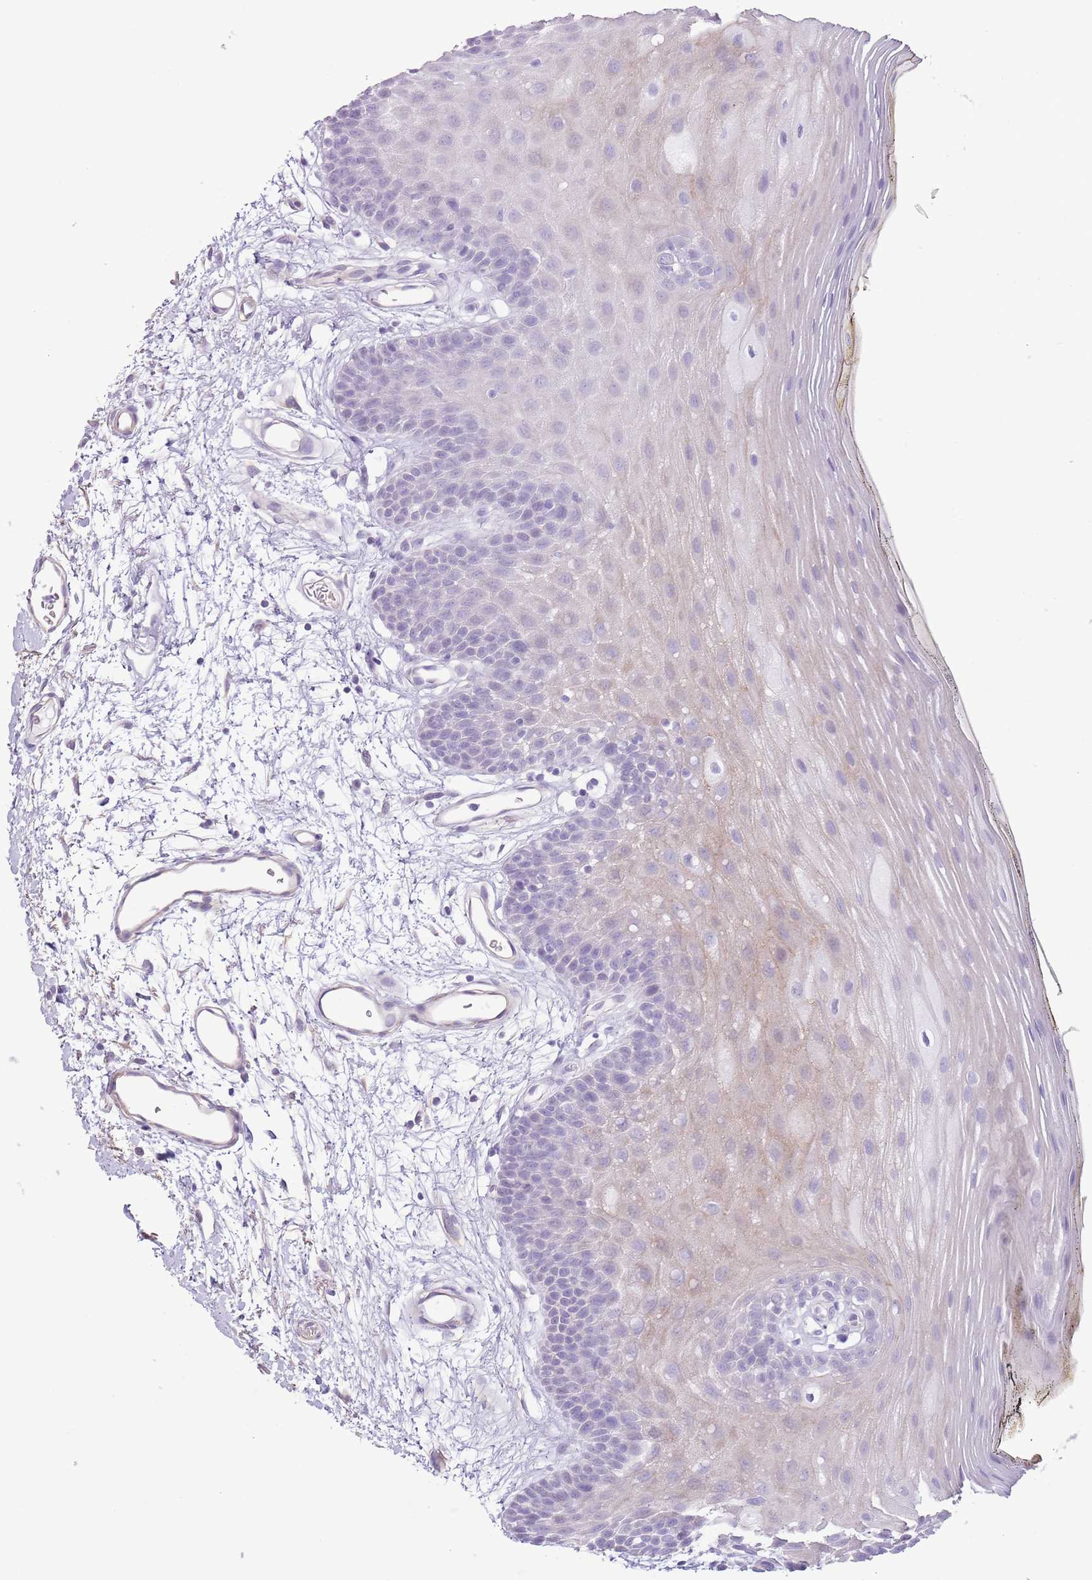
{"staining": {"intensity": "weak", "quantity": "<25%", "location": "cytoplasmic/membranous"}, "tissue": "oral mucosa", "cell_type": "Squamous epithelial cells", "image_type": "normal", "snomed": [{"axis": "morphology", "description": "Normal tissue, NOS"}, {"axis": "topography", "description": "Oral tissue"}, {"axis": "topography", "description": "Tounge, NOS"}], "caption": "DAB (3,3'-diaminobenzidine) immunohistochemical staining of benign oral mucosa shows no significant staining in squamous epithelial cells.", "gene": "SLC7A14", "patient": {"sex": "female", "age": 81}}